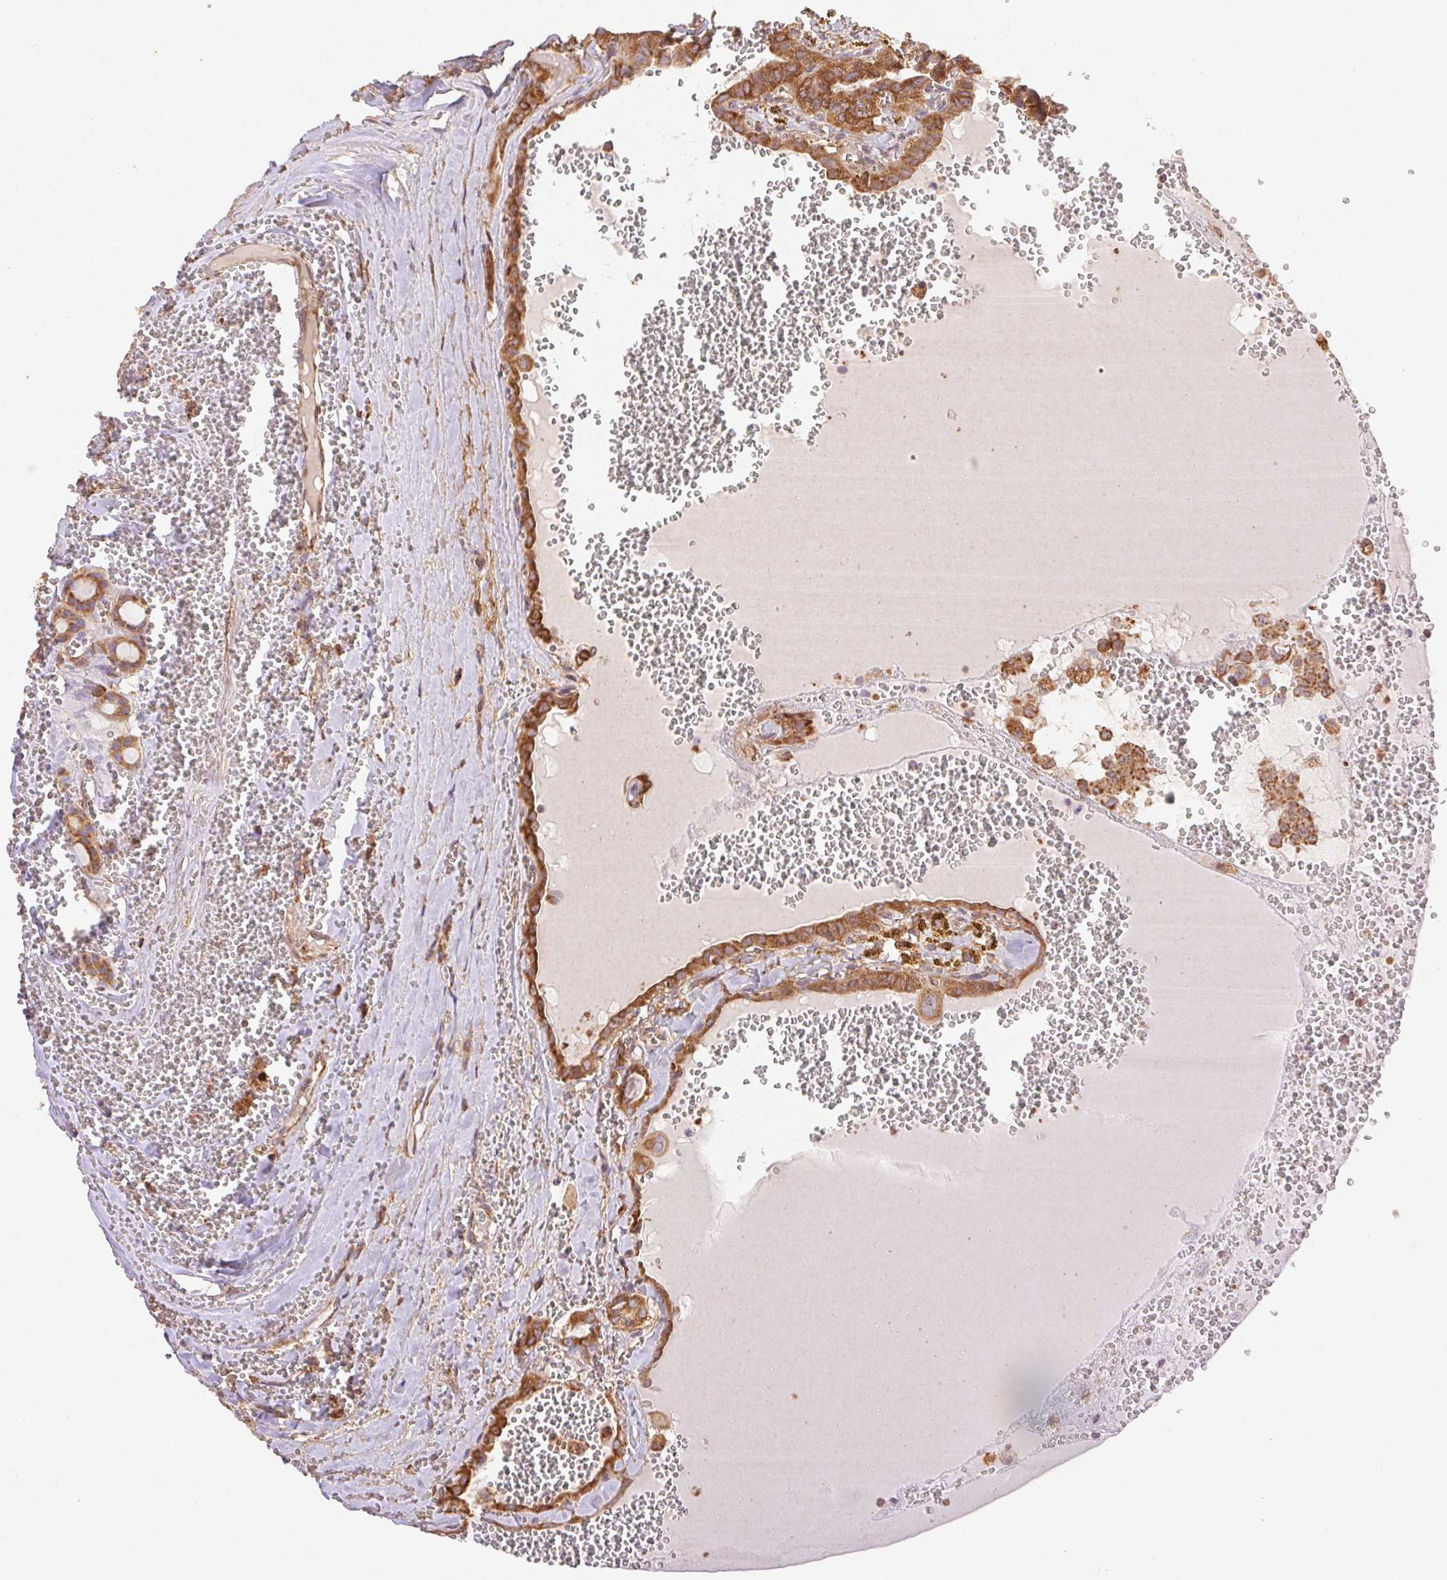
{"staining": {"intensity": "strong", "quantity": ">75%", "location": "cytoplasmic/membranous"}, "tissue": "thyroid cancer", "cell_type": "Tumor cells", "image_type": "cancer", "snomed": [{"axis": "morphology", "description": "Papillary adenocarcinoma, NOS"}, {"axis": "topography", "description": "Thyroid gland"}], "caption": "Human thyroid cancer stained for a protein (brown) shows strong cytoplasmic/membranous positive positivity in about >75% of tumor cells.", "gene": "ENTREP1", "patient": {"sex": "female", "age": 21}}